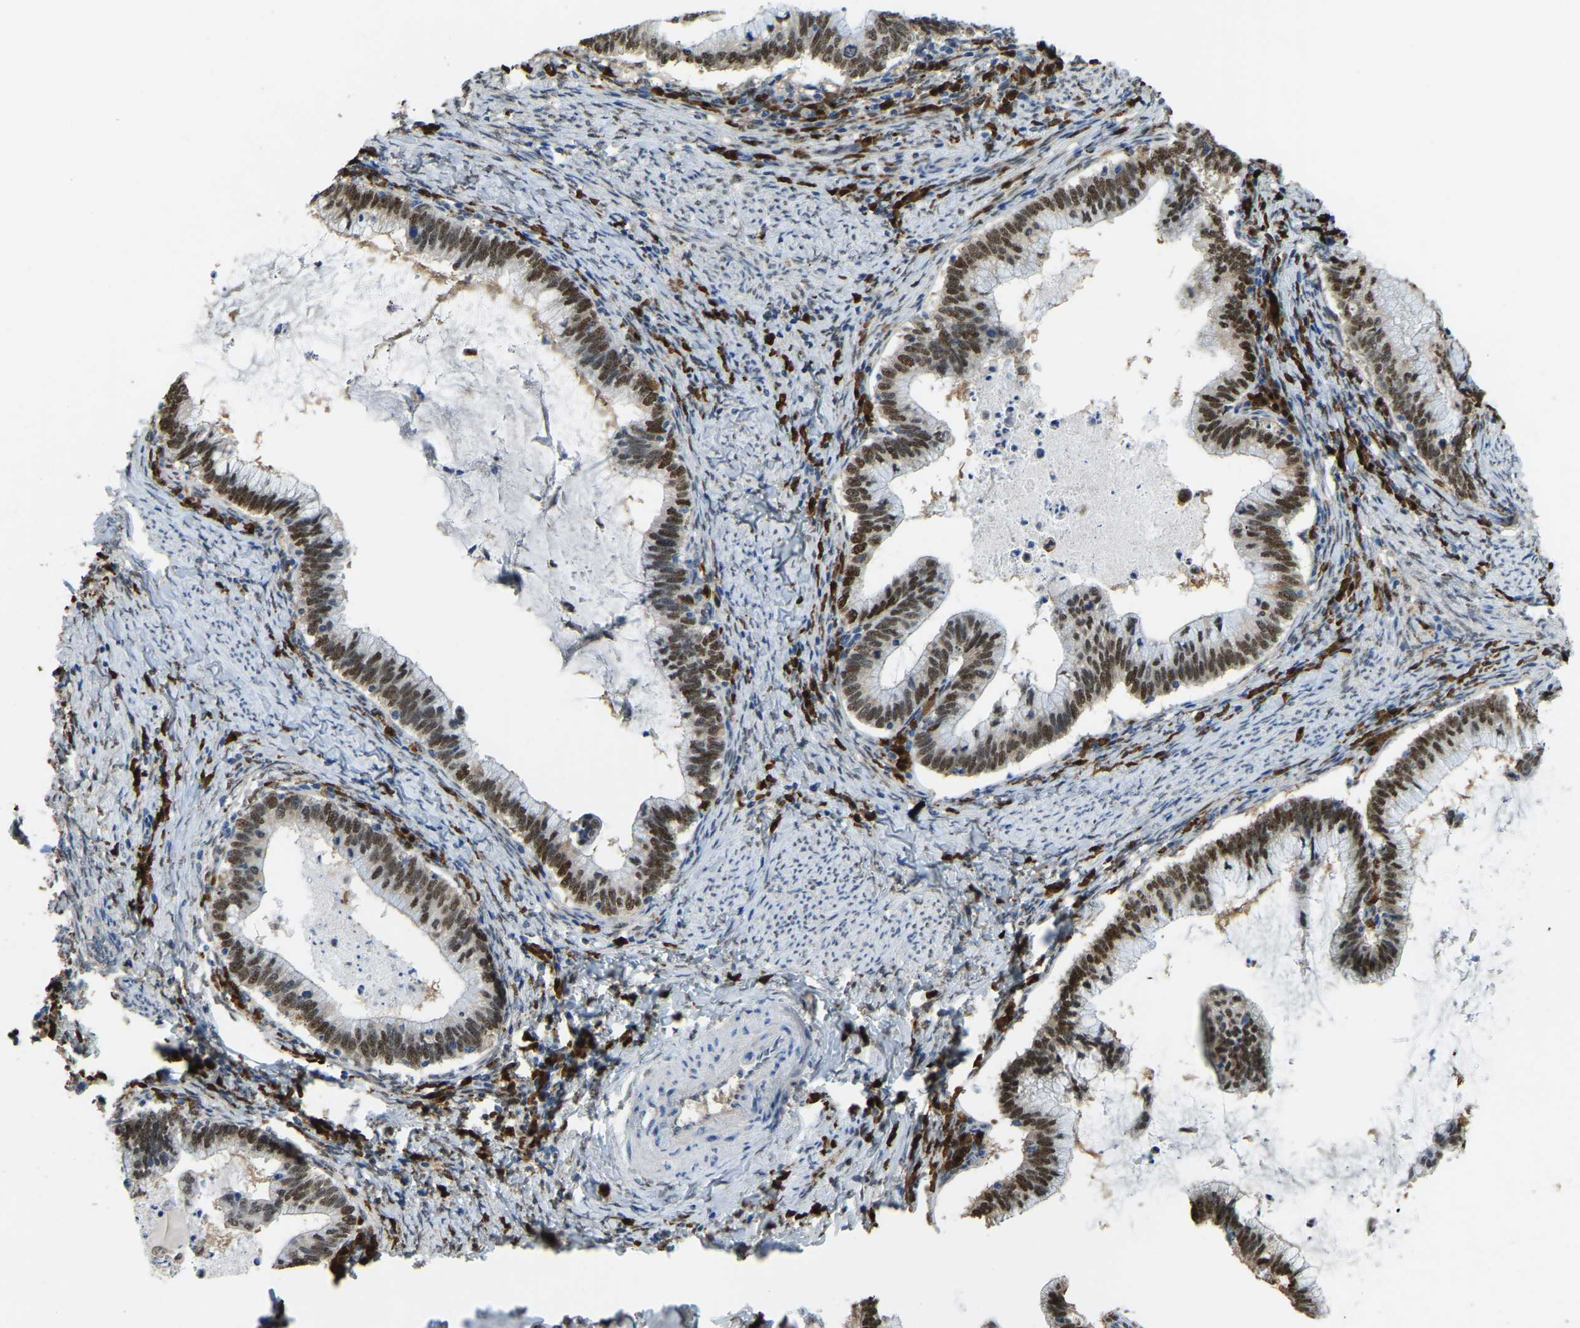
{"staining": {"intensity": "strong", "quantity": ">75%", "location": "nuclear"}, "tissue": "cervical cancer", "cell_type": "Tumor cells", "image_type": "cancer", "snomed": [{"axis": "morphology", "description": "Adenocarcinoma, NOS"}, {"axis": "topography", "description": "Cervix"}], "caption": "DAB immunohistochemical staining of human cervical cancer (adenocarcinoma) exhibits strong nuclear protein expression in about >75% of tumor cells.", "gene": "NANS", "patient": {"sex": "female", "age": 36}}